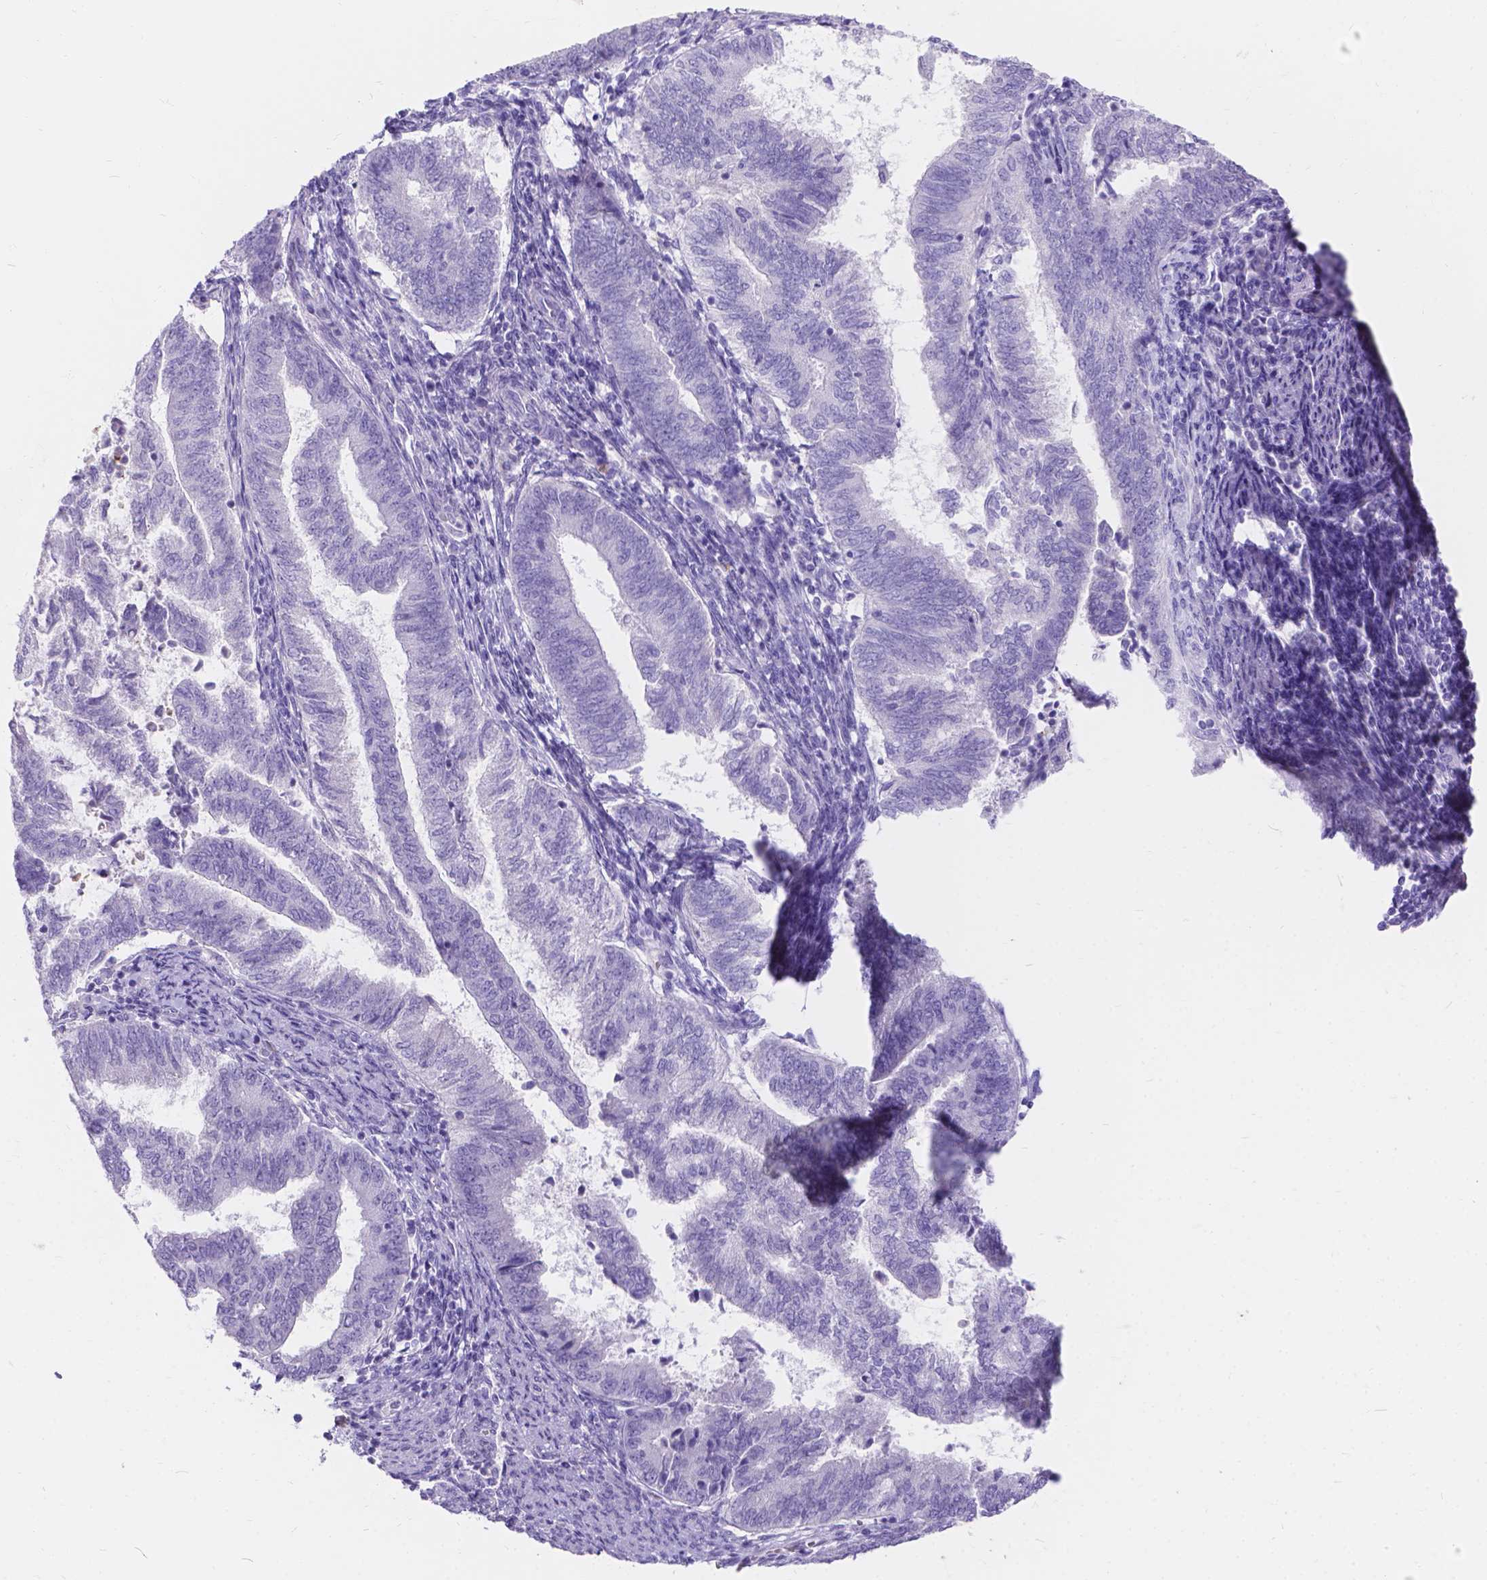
{"staining": {"intensity": "negative", "quantity": "none", "location": "none"}, "tissue": "endometrial cancer", "cell_type": "Tumor cells", "image_type": "cancer", "snomed": [{"axis": "morphology", "description": "Adenocarcinoma, NOS"}, {"axis": "topography", "description": "Endometrium"}], "caption": "Immunohistochemical staining of endometrial adenocarcinoma displays no significant positivity in tumor cells.", "gene": "GNRHR", "patient": {"sex": "female", "age": 65}}